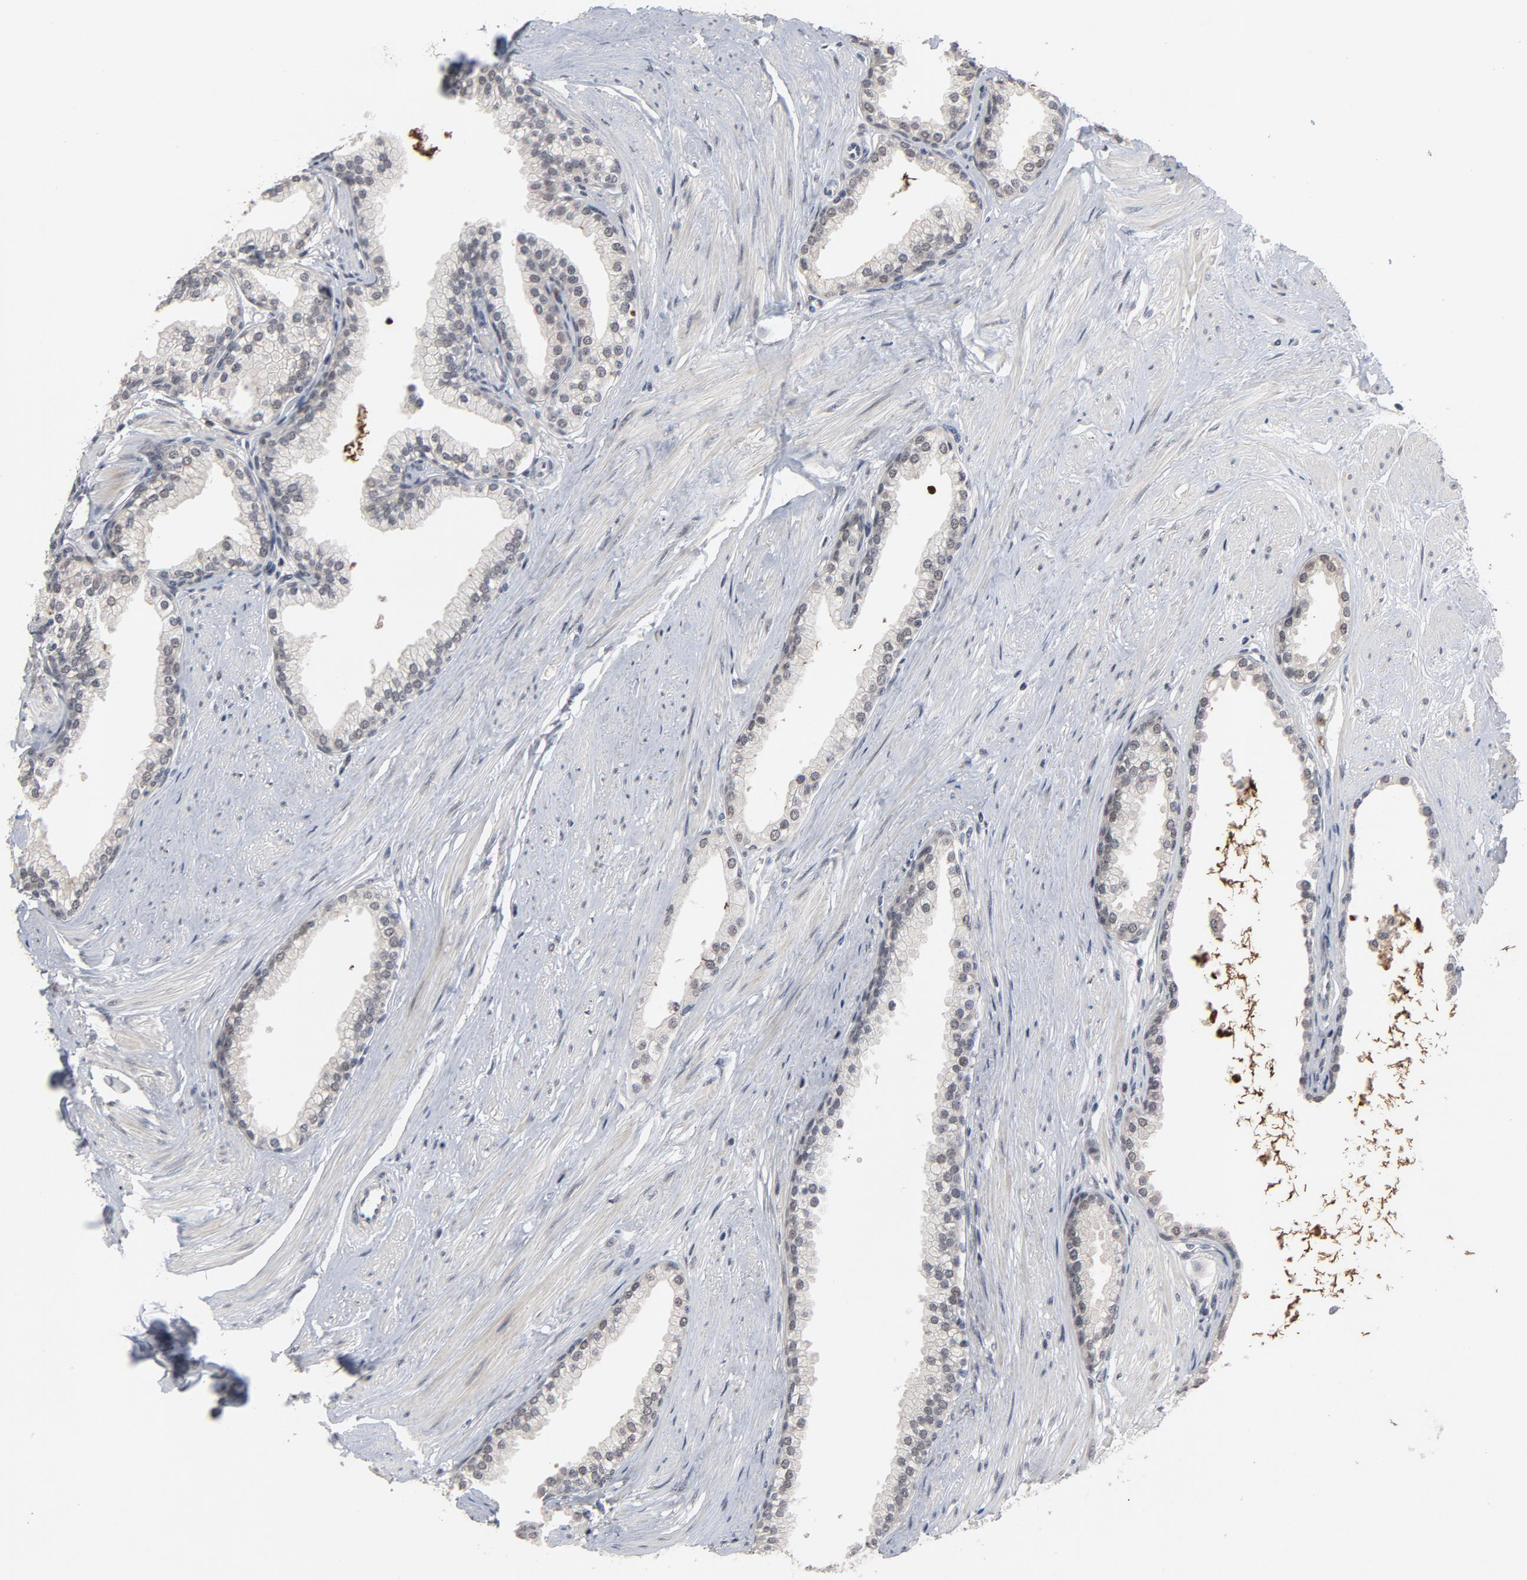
{"staining": {"intensity": "negative", "quantity": "none", "location": "none"}, "tissue": "prostate", "cell_type": "Glandular cells", "image_type": "normal", "snomed": [{"axis": "morphology", "description": "Normal tissue, NOS"}, {"axis": "topography", "description": "Prostate"}], "caption": "Human prostate stained for a protein using IHC demonstrates no positivity in glandular cells.", "gene": "RTL5", "patient": {"sex": "male", "age": 64}}